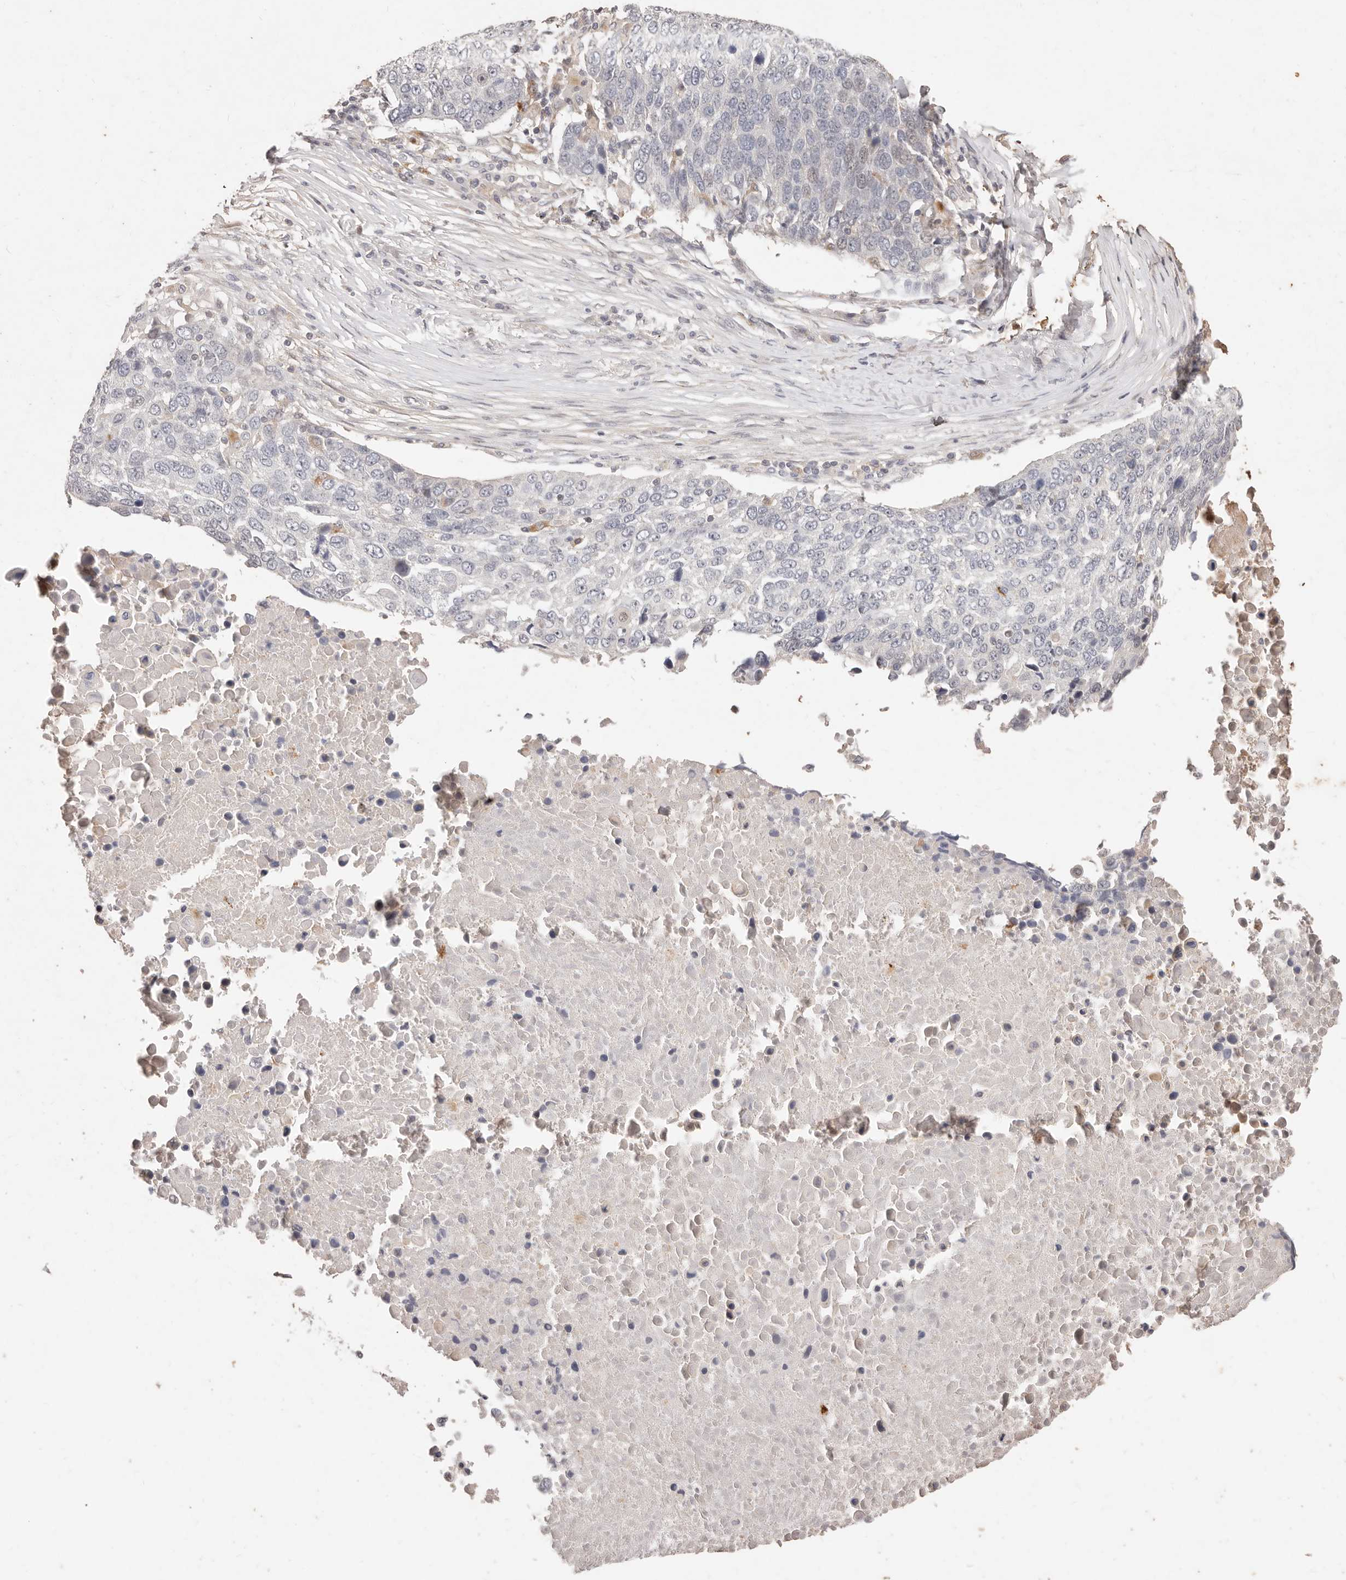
{"staining": {"intensity": "negative", "quantity": "none", "location": "none"}, "tissue": "lung cancer", "cell_type": "Tumor cells", "image_type": "cancer", "snomed": [{"axis": "morphology", "description": "Squamous cell carcinoma, NOS"}, {"axis": "topography", "description": "Lung"}], "caption": "Protein analysis of lung cancer exhibits no significant staining in tumor cells.", "gene": "KIF9", "patient": {"sex": "male", "age": 66}}